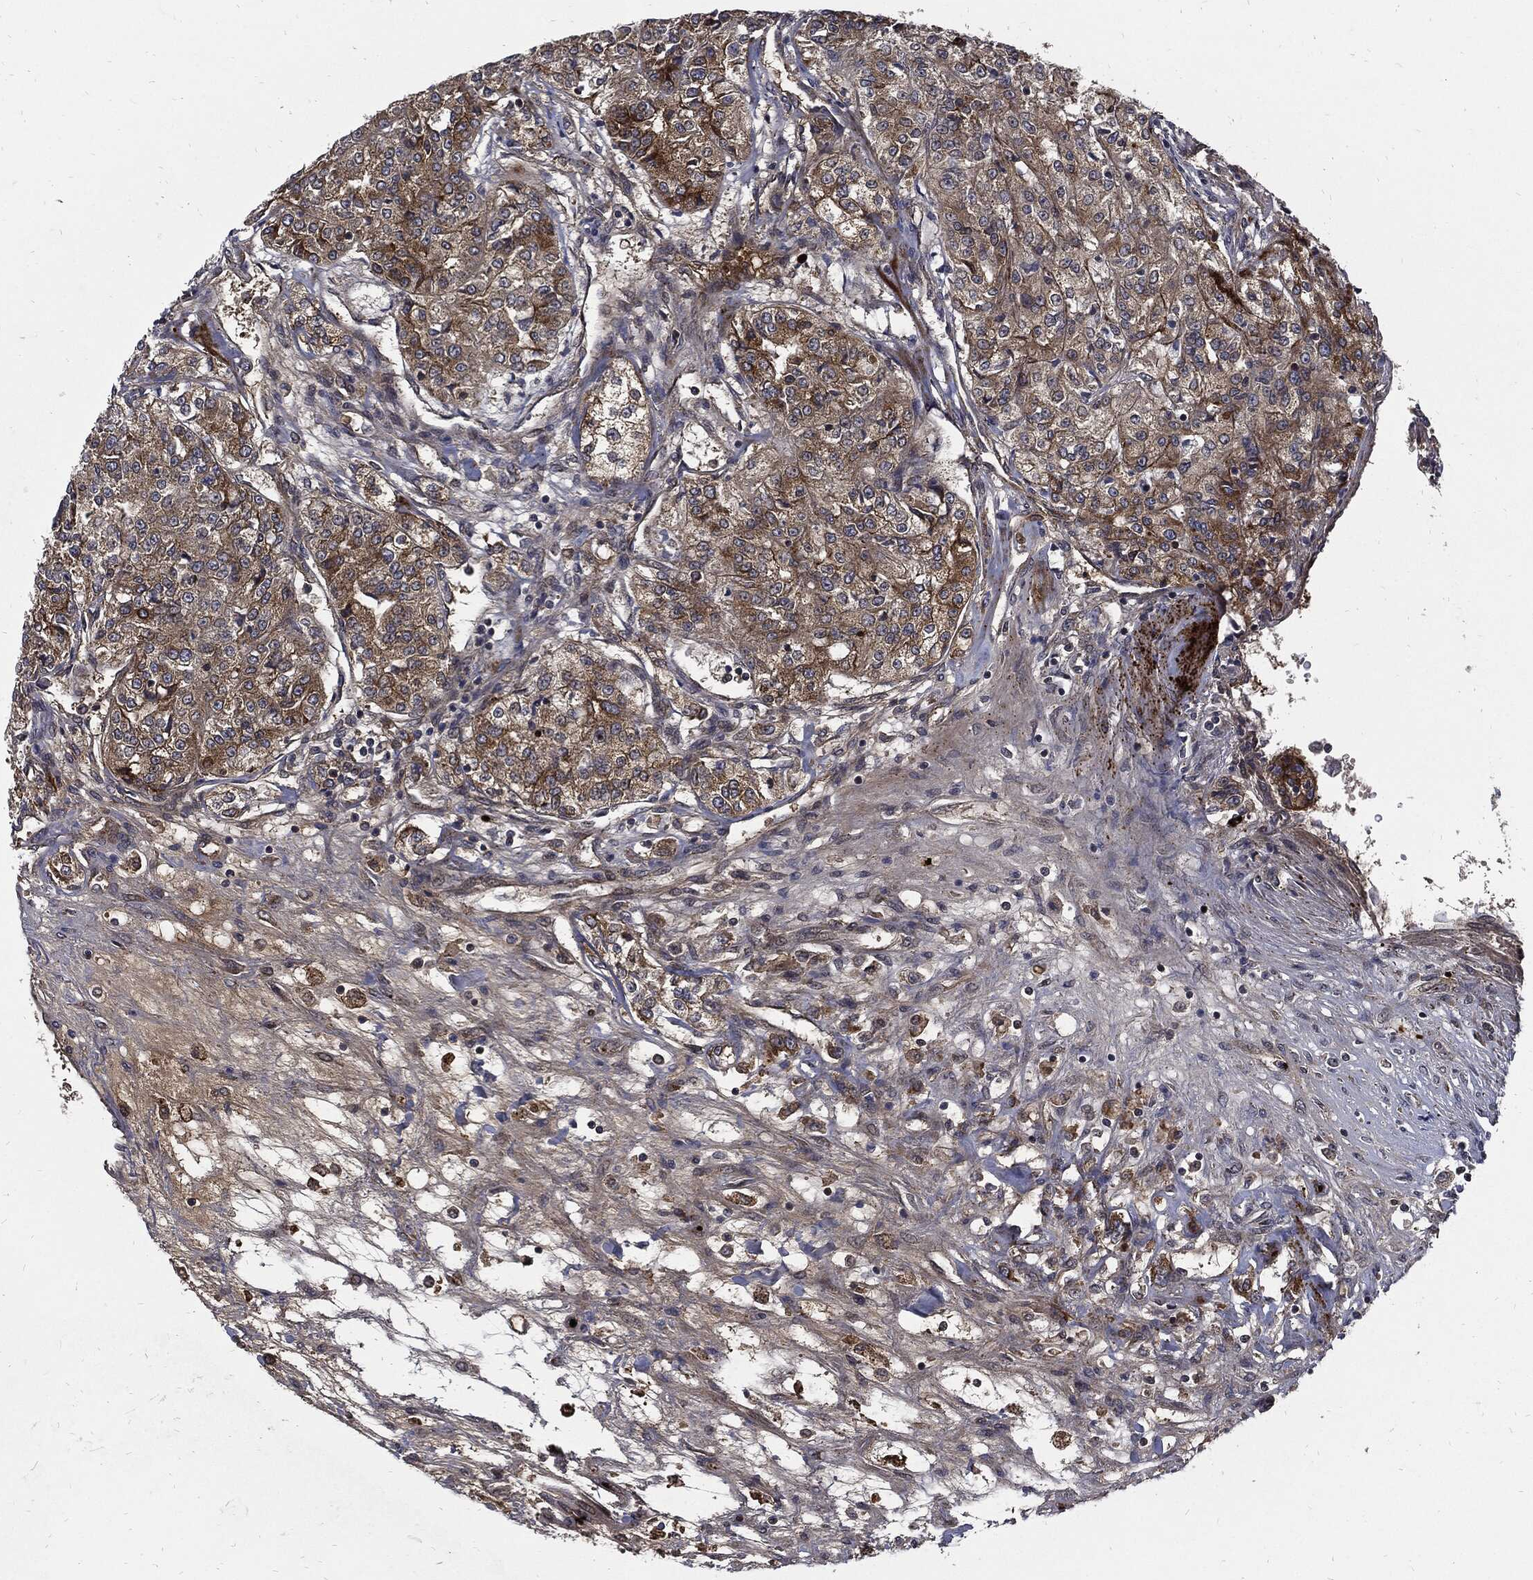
{"staining": {"intensity": "strong", "quantity": "<25%", "location": "cytoplasmic/membranous"}, "tissue": "renal cancer", "cell_type": "Tumor cells", "image_type": "cancer", "snomed": [{"axis": "morphology", "description": "Adenocarcinoma, NOS"}, {"axis": "topography", "description": "Kidney"}], "caption": "Renal cancer (adenocarcinoma) tissue shows strong cytoplasmic/membranous expression in about <25% of tumor cells, visualized by immunohistochemistry.", "gene": "CLU", "patient": {"sex": "female", "age": 63}}